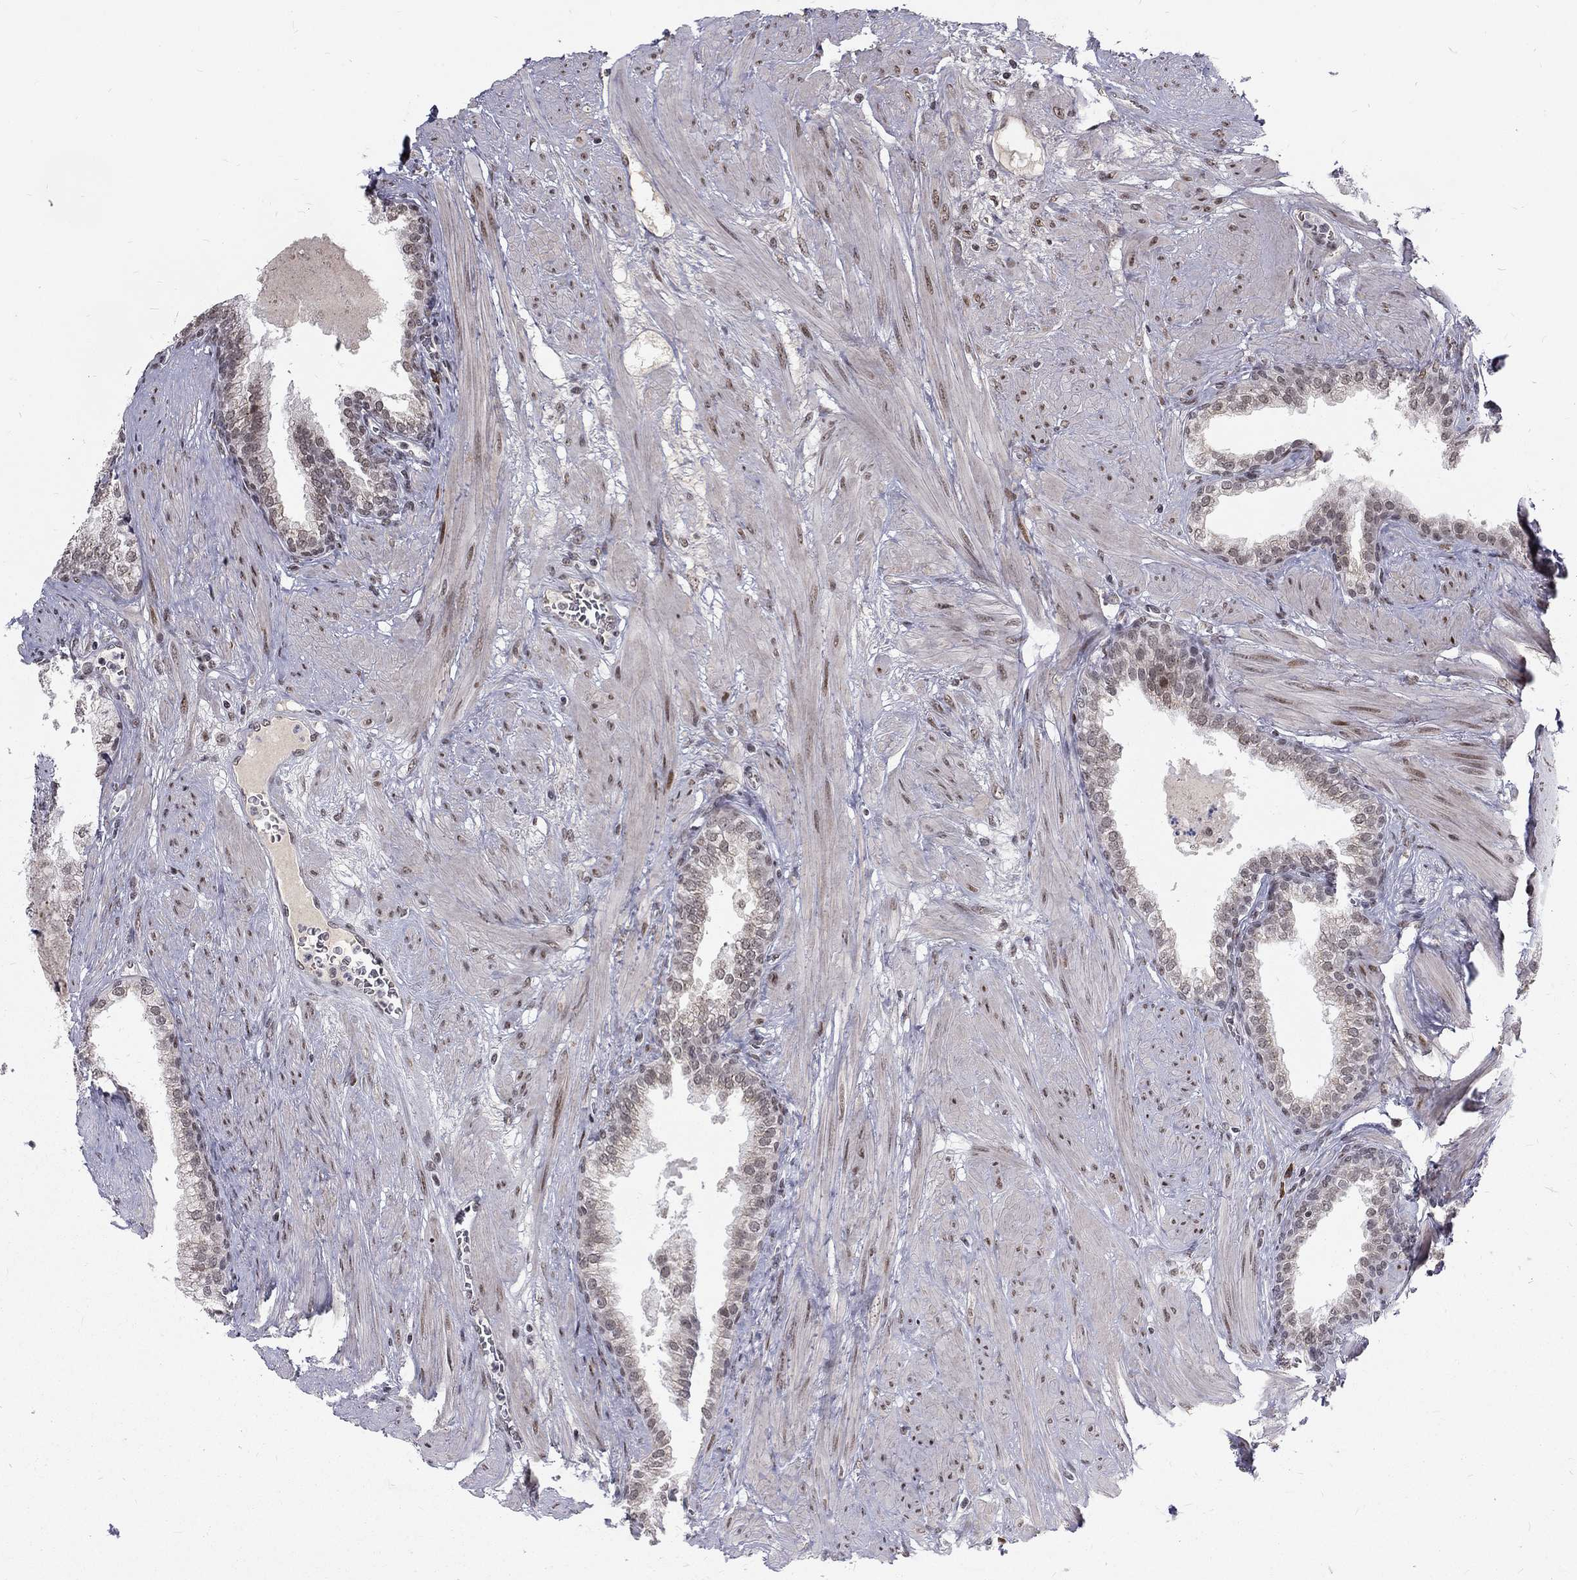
{"staining": {"intensity": "negative", "quantity": "none", "location": "none"}, "tissue": "prostate cancer", "cell_type": "Tumor cells", "image_type": "cancer", "snomed": [{"axis": "morphology", "description": "Adenocarcinoma, NOS"}, {"axis": "topography", "description": "Prostate"}], "caption": "The micrograph exhibits no significant staining in tumor cells of prostate adenocarcinoma. (Brightfield microscopy of DAB immunohistochemistry at high magnification).", "gene": "TCEAL1", "patient": {"sex": "male", "age": 69}}